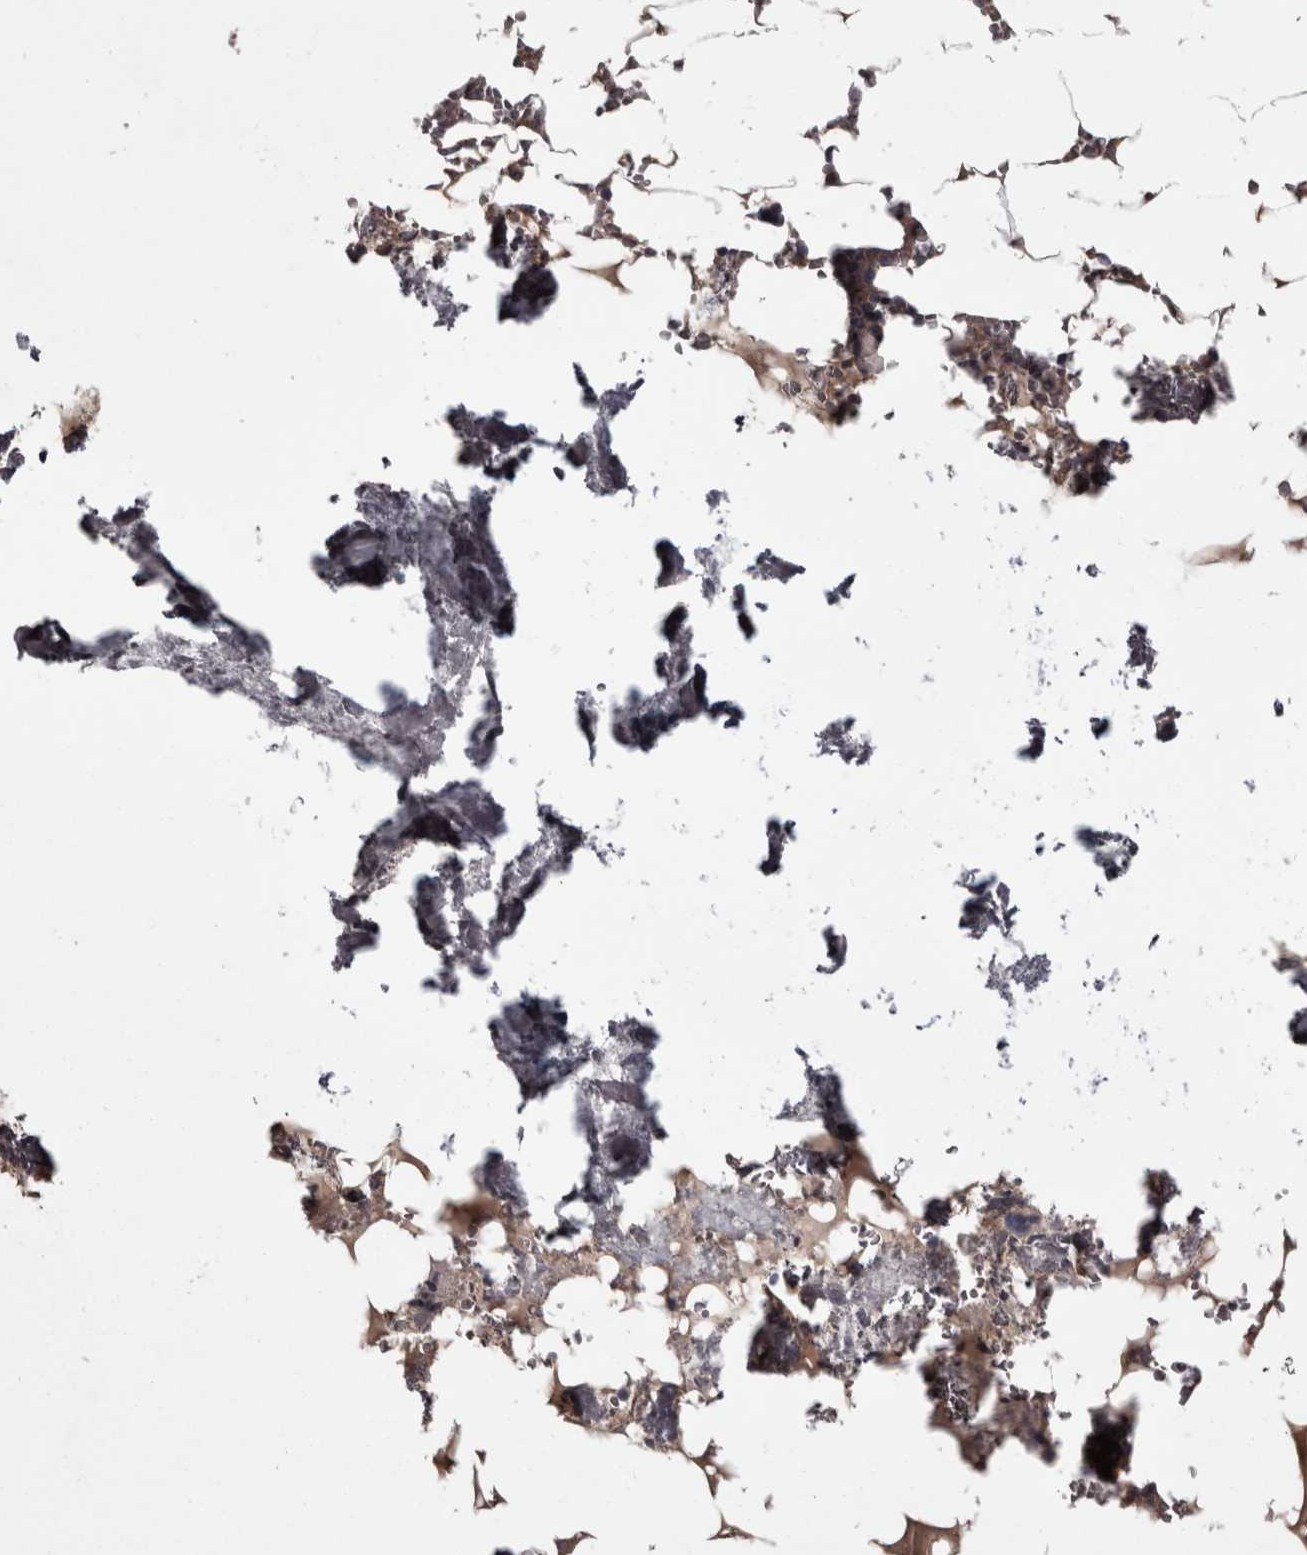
{"staining": {"intensity": "weak", "quantity": "<25%", "location": "cytoplasmic/membranous"}, "tissue": "bone marrow", "cell_type": "Hematopoietic cells", "image_type": "normal", "snomed": [{"axis": "morphology", "description": "Normal tissue, NOS"}, {"axis": "topography", "description": "Bone marrow"}], "caption": "High power microscopy photomicrograph of an IHC image of normal bone marrow, revealing no significant expression in hematopoietic cells. Nuclei are stained in blue.", "gene": "PCDH17", "patient": {"sex": "male", "age": 70}}